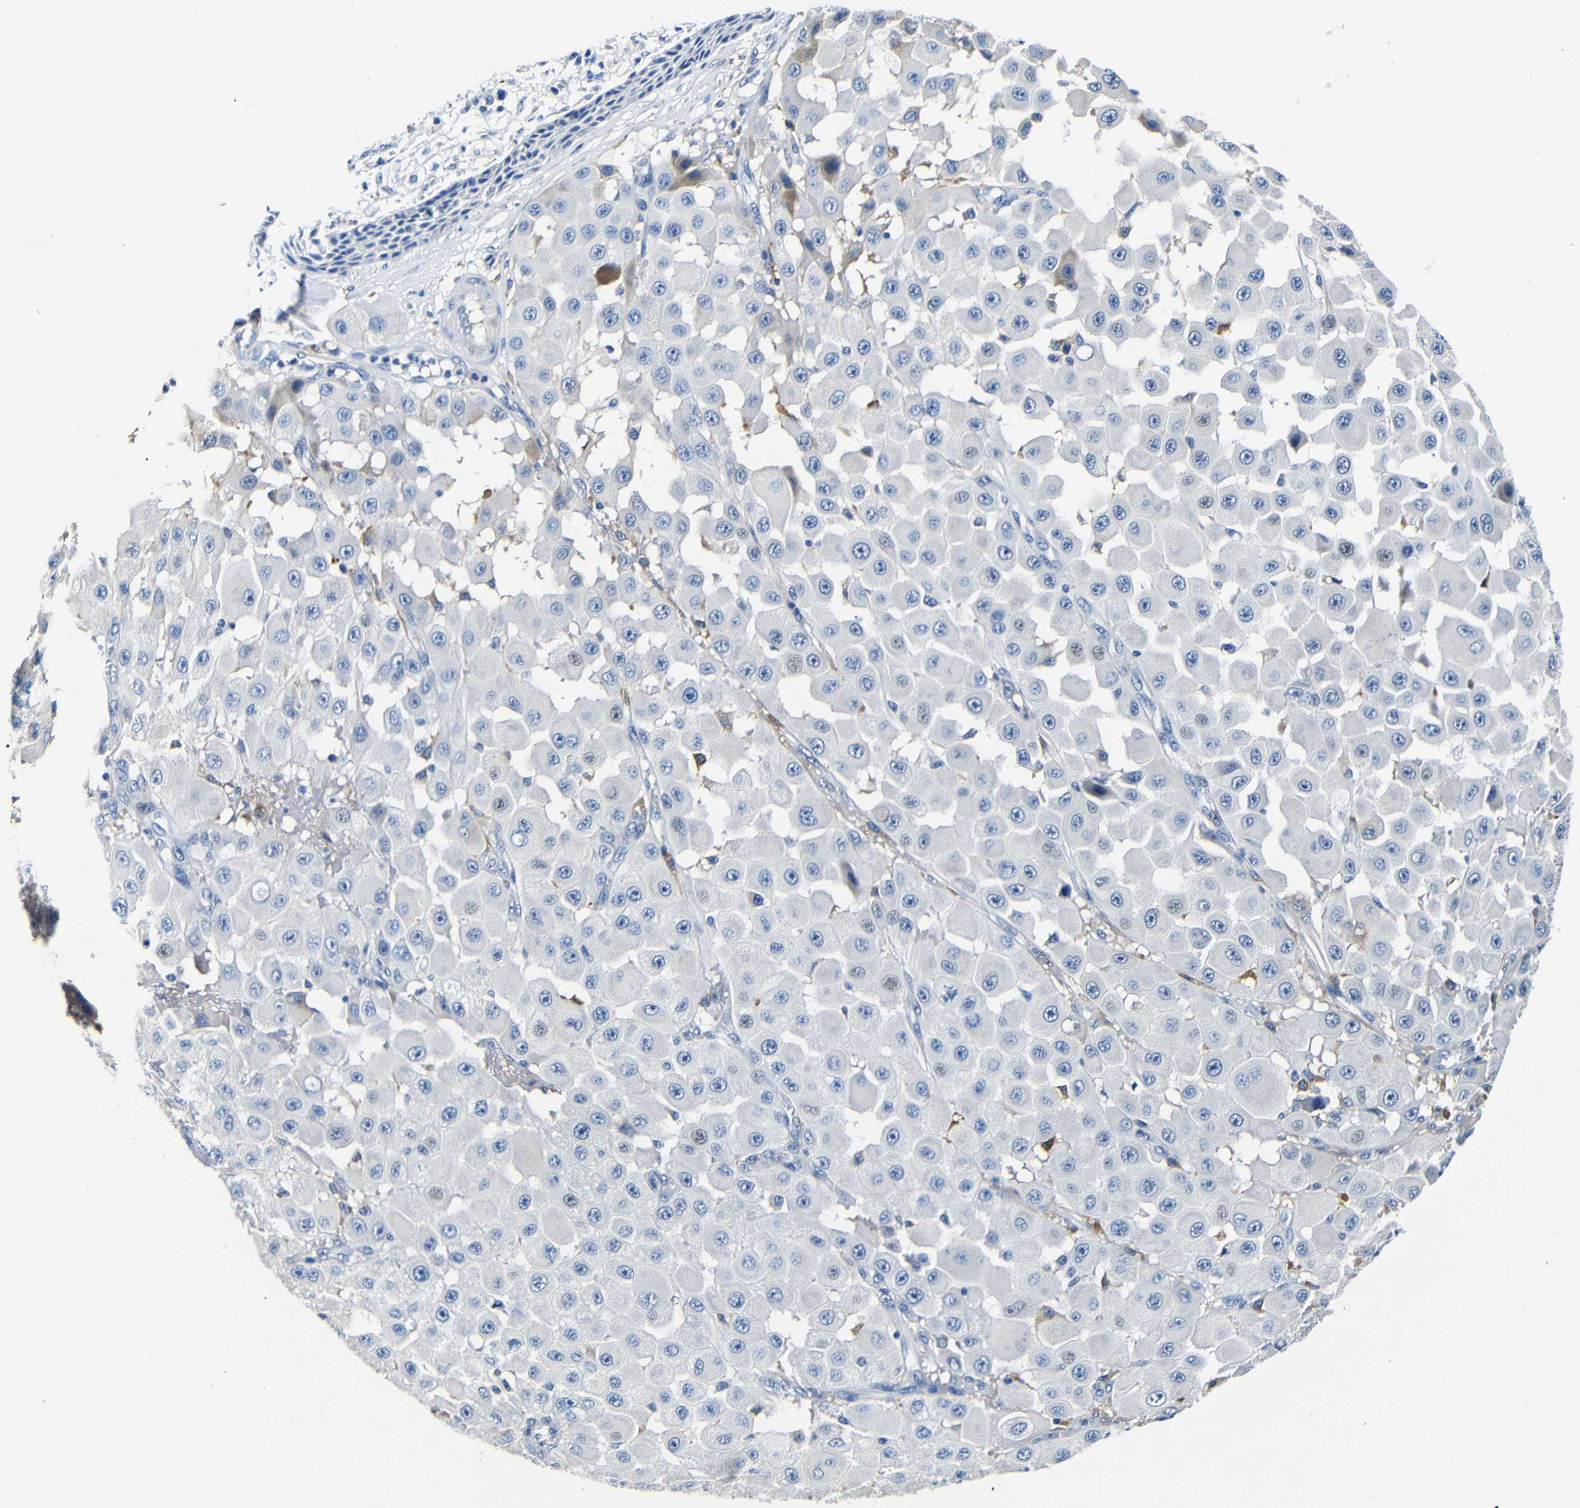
{"staining": {"intensity": "negative", "quantity": "none", "location": "none"}, "tissue": "melanoma", "cell_type": "Tumor cells", "image_type": "cancer", "snomed": [{"axis": "morphology", "description": "Malignant melanoma, NOS"}, {"axis": "topography", "description": "Skin"}], "caption": "Immunohistochemistry of malignant melanoma demonstrates no expression in tumor cells.", "gene": "TNFAIP1", "patient": {"sex": "female", "age": 81}}